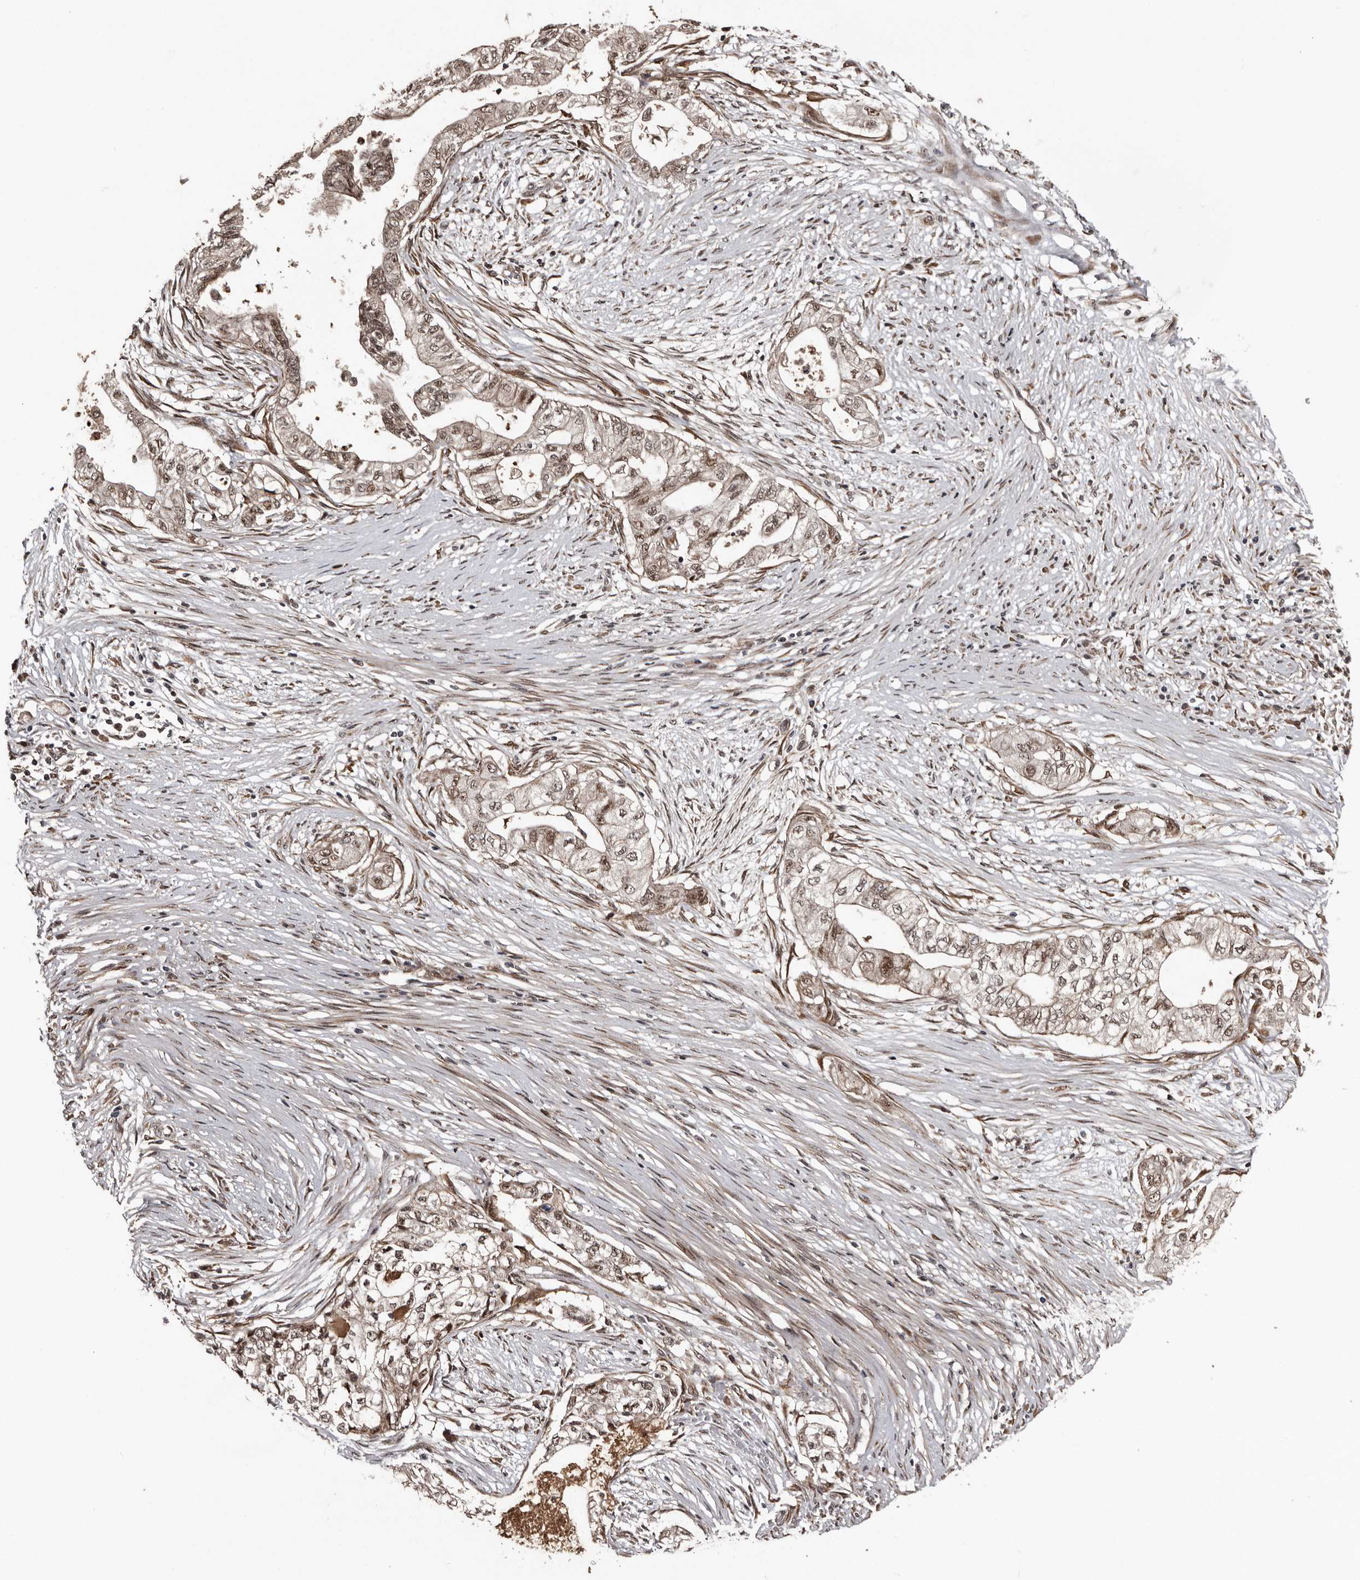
{"staining": {"intensity": "weak", "quantity": ">75%", "location": "cytoplasmic/membranous,nuclear"}, "tissue": "pancreatic cancer", "cell_type": "Tumor cells", "image_type": "cancer", "snomed": [{"axis": "morphology", "description": "Adenocarcinoma, NOS"}, {"axis": "topography", "description": "Pancreas"}], "caption": "Adenocarcinoma (pancreatic) tissue reveals weak cytoplasmic/membranous and nuclear positivity in about >75% of tumor cells", "gene": "SERTAD4", "patient": {"sex": "male", "age": 72}}